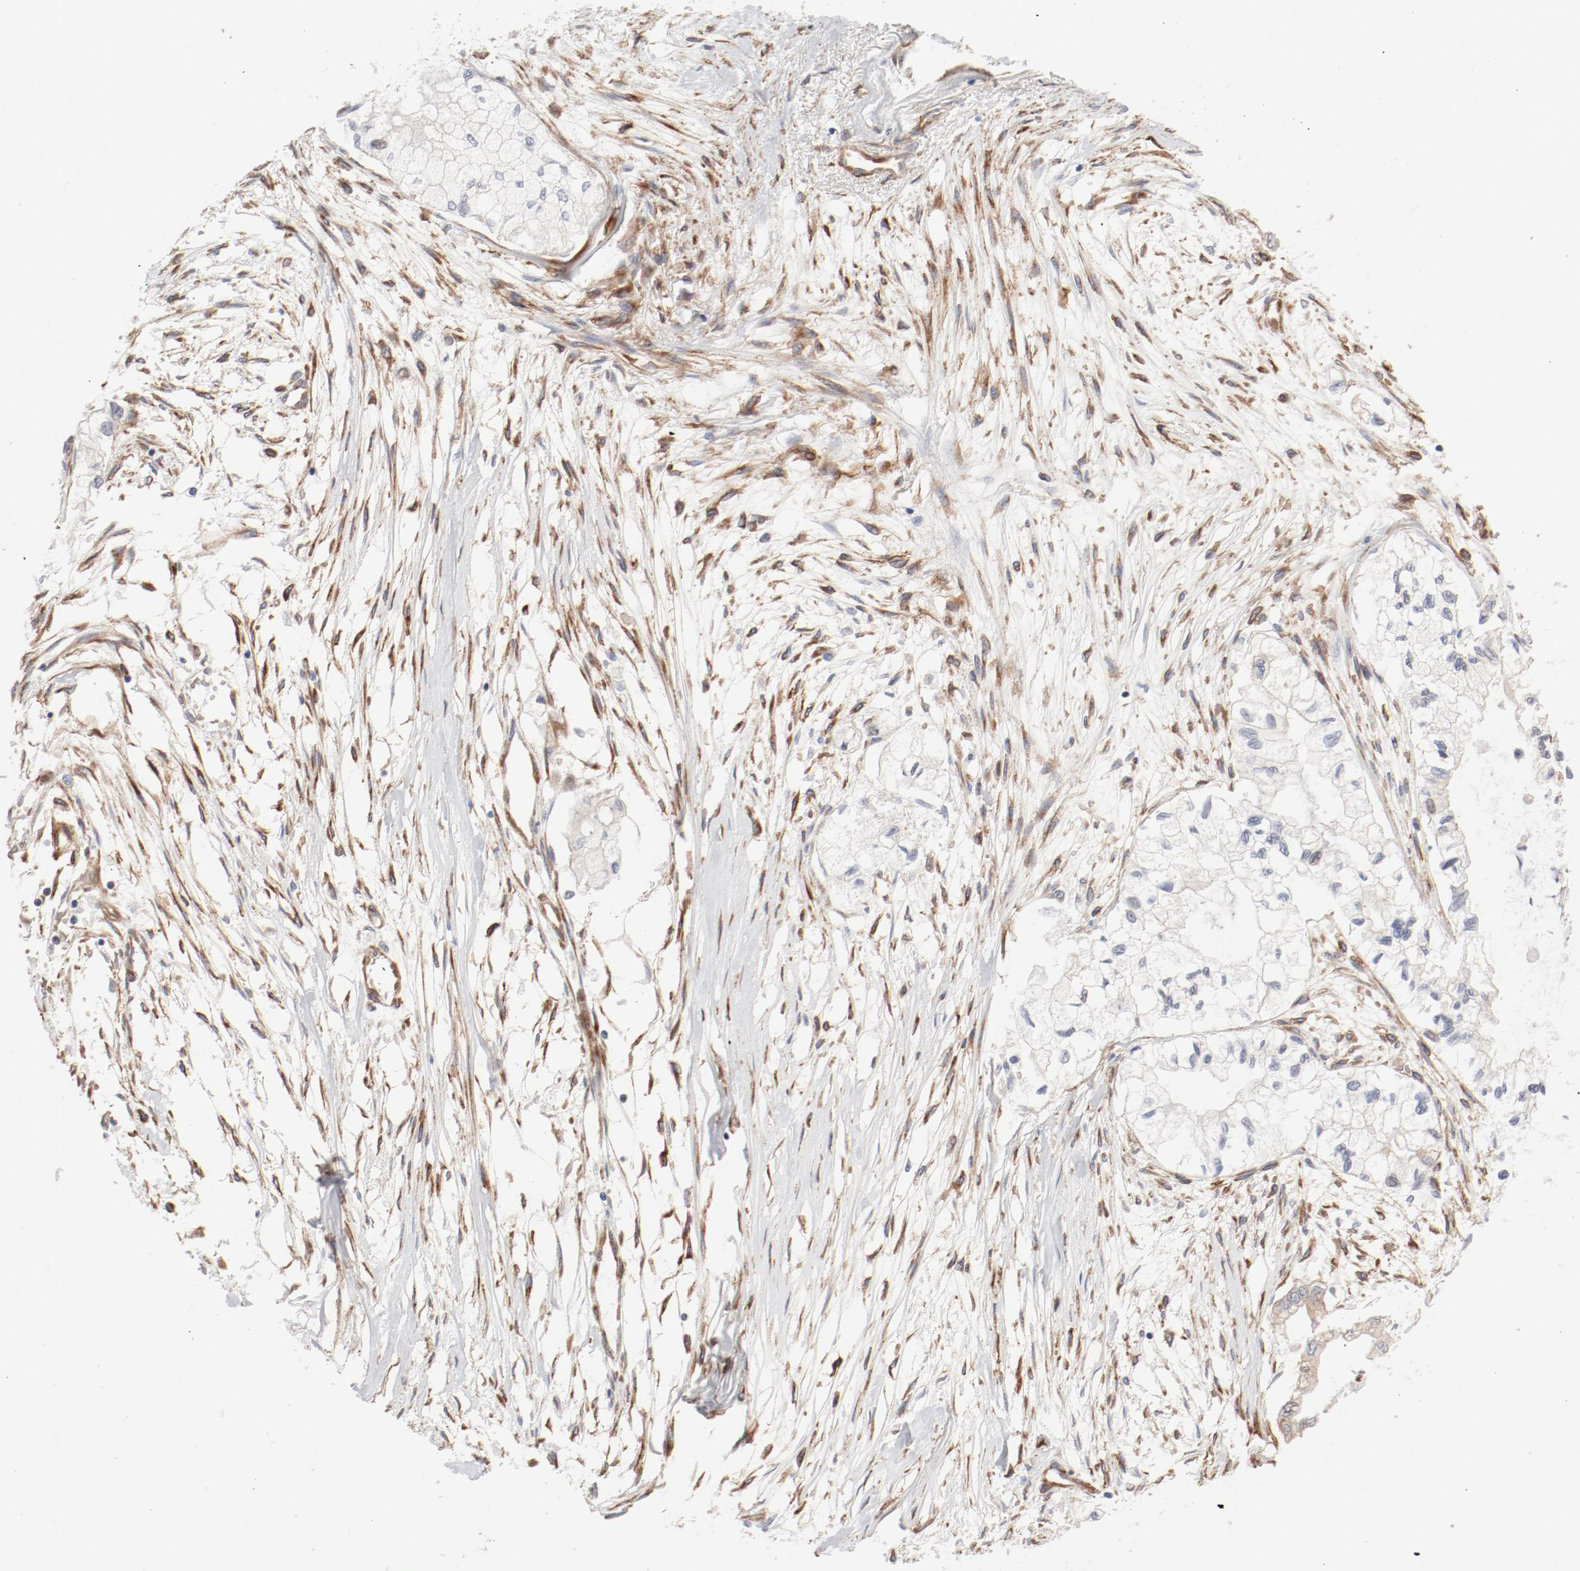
{"staining": {"intensity": "weak", "quantity": ">75%", "location": "cytoplasmic/membranous"}, "tissue": "pancreatic cancer", "cell_type": "Tumor cells", "image_type": "cancer", "snomed": [{"axis": "morphology", "description": "Adenocarcinoma, NOS"}, {"axis": "topography", "description": "Pancreas"}], "caption": "Tumor cells exhibit weak cytoplasmic/membranous staining in about >75% of cells in pancreatic adenocarcinoma.", "gene": "AP2A1", "patient": {"sex": "male", "age": 79}}